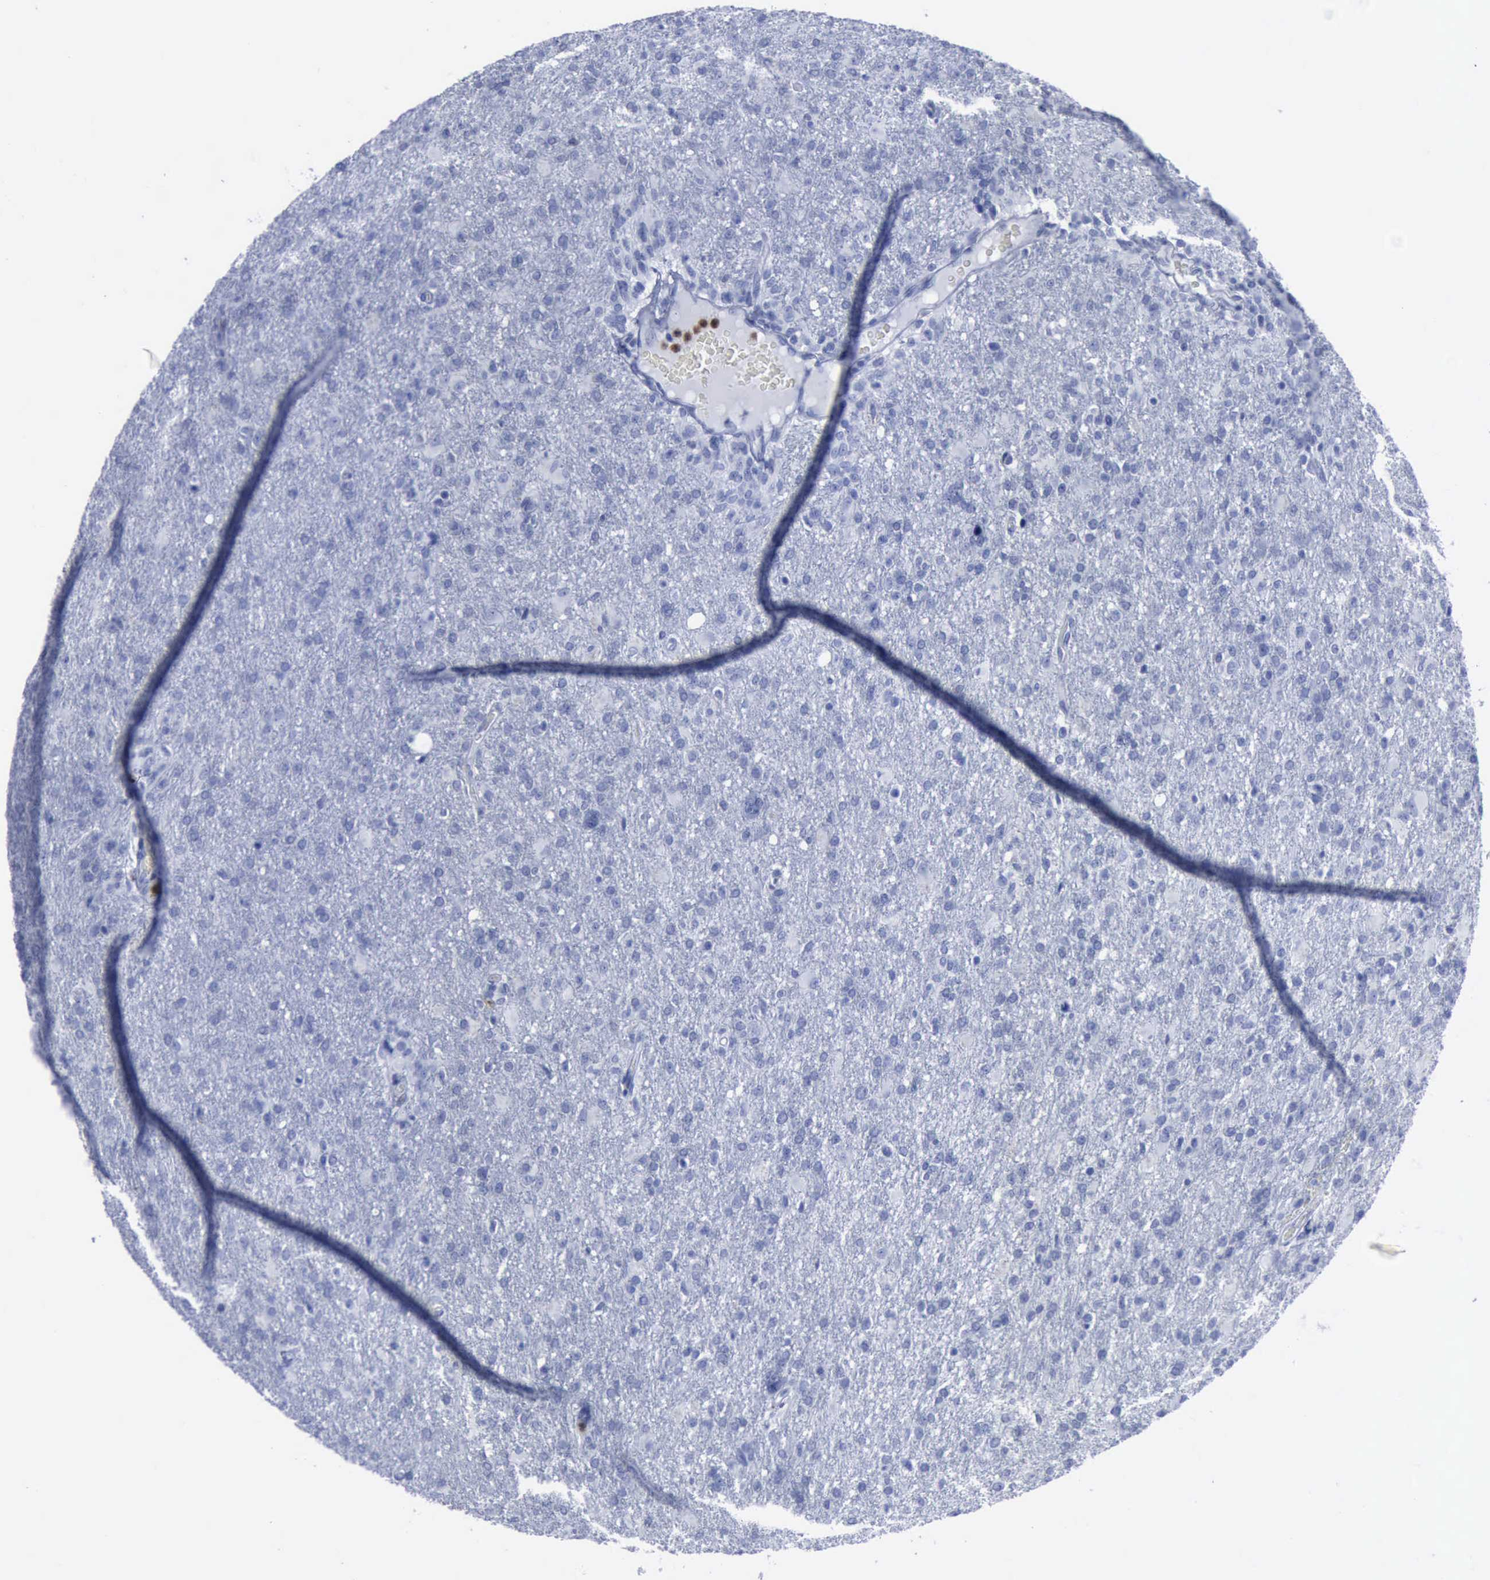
{"staining": {"intensity": "negative", "quantity": "none", "location": "none"}, "tissue": "glioma", "cell_type": "Tumor cells", "image_type": "cancer", "snomed": [{"axis": "morphology", "description": "Glioma, malignant, High grade"}, {"axis": "topography", "description": "Brain"}], "caption": "Image shows no protein staining in tumor cells of glioma tissue.", "gene": "CSTA", "patient": {"sex": "male", "age": 68}}